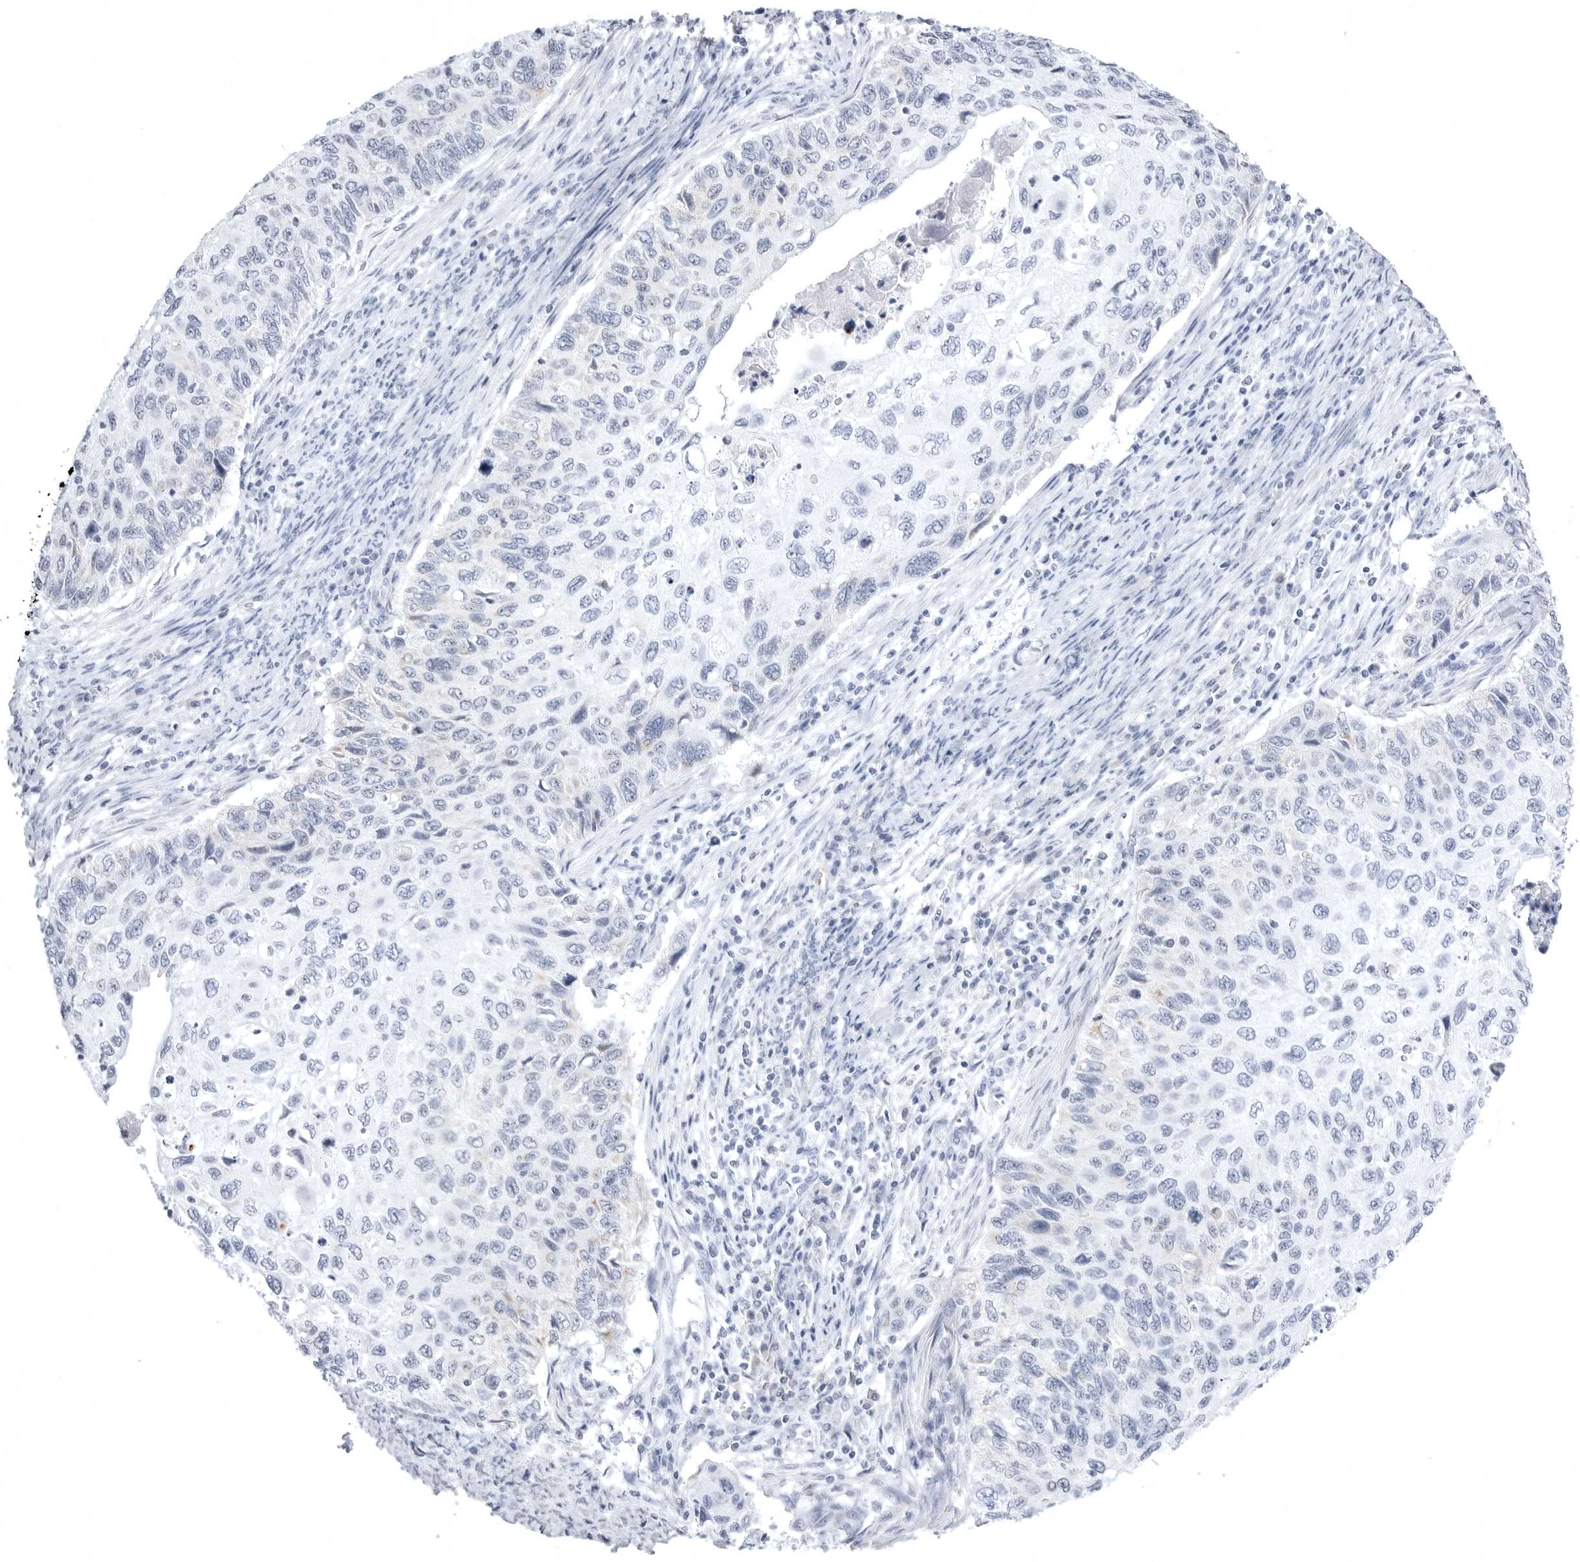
{"staining": {"intensity": "negative", "quantity": "none", "location": "none"}, "tissue": "cervical cancer", "cell_type": "Tumor cells", "image_type": "cancer", "snomed": [{"axis": "morphology", "description": "Squamous cell carcinoma, NOS"}, {"axis": "topography", "description": "Cervix"}], "caption": "An IHC image of cervical cancer is shown. There is no staining in tumor cells of cervical cancer.", "gene": "TUFM", "patient": {"sex": "female", "age": 70}}